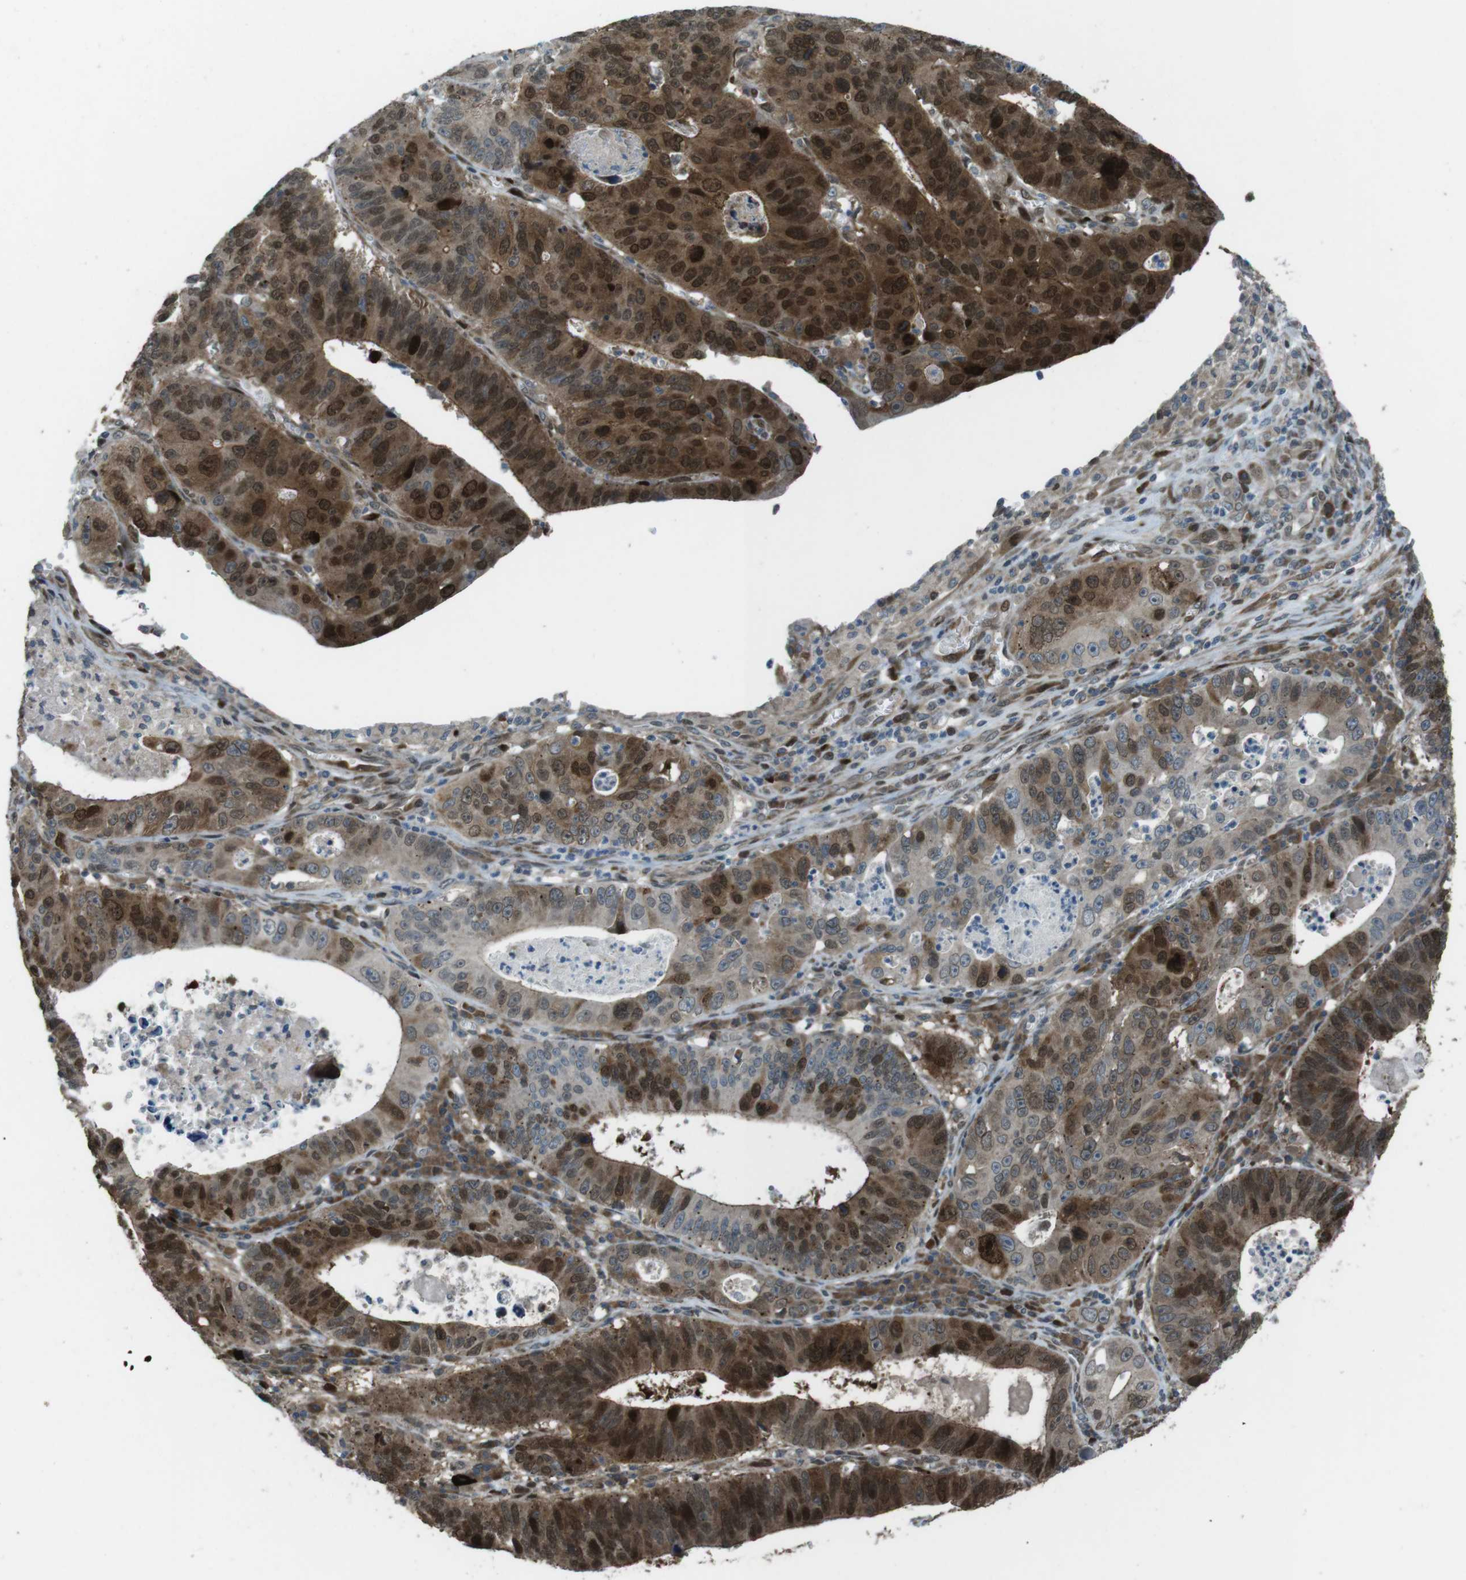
{"staining": {"intensity": "strong", "quantity": ">75%", "location": "cytoplasmic/membranous,nuclear"}, "tissue": "stomach cancer", "cell_type": "Tumor cells", "image_type": "cancer", "snomed": [{"axis": "morphology", "description": "Adenocarcinoma, NOS"}, {"axis": "topography", "description": "Stomach"}], "caption": "Immunohistochemistry (IHC) image of stomach adenocarcinoma stained for a protein (brown), which reveals high levels of strong cytoplasmic/membranous and nuclear expression in approximately >75% of tumor cells.", "gene": "ZNF330", "patient": {"sex": "male", "age": 59}}